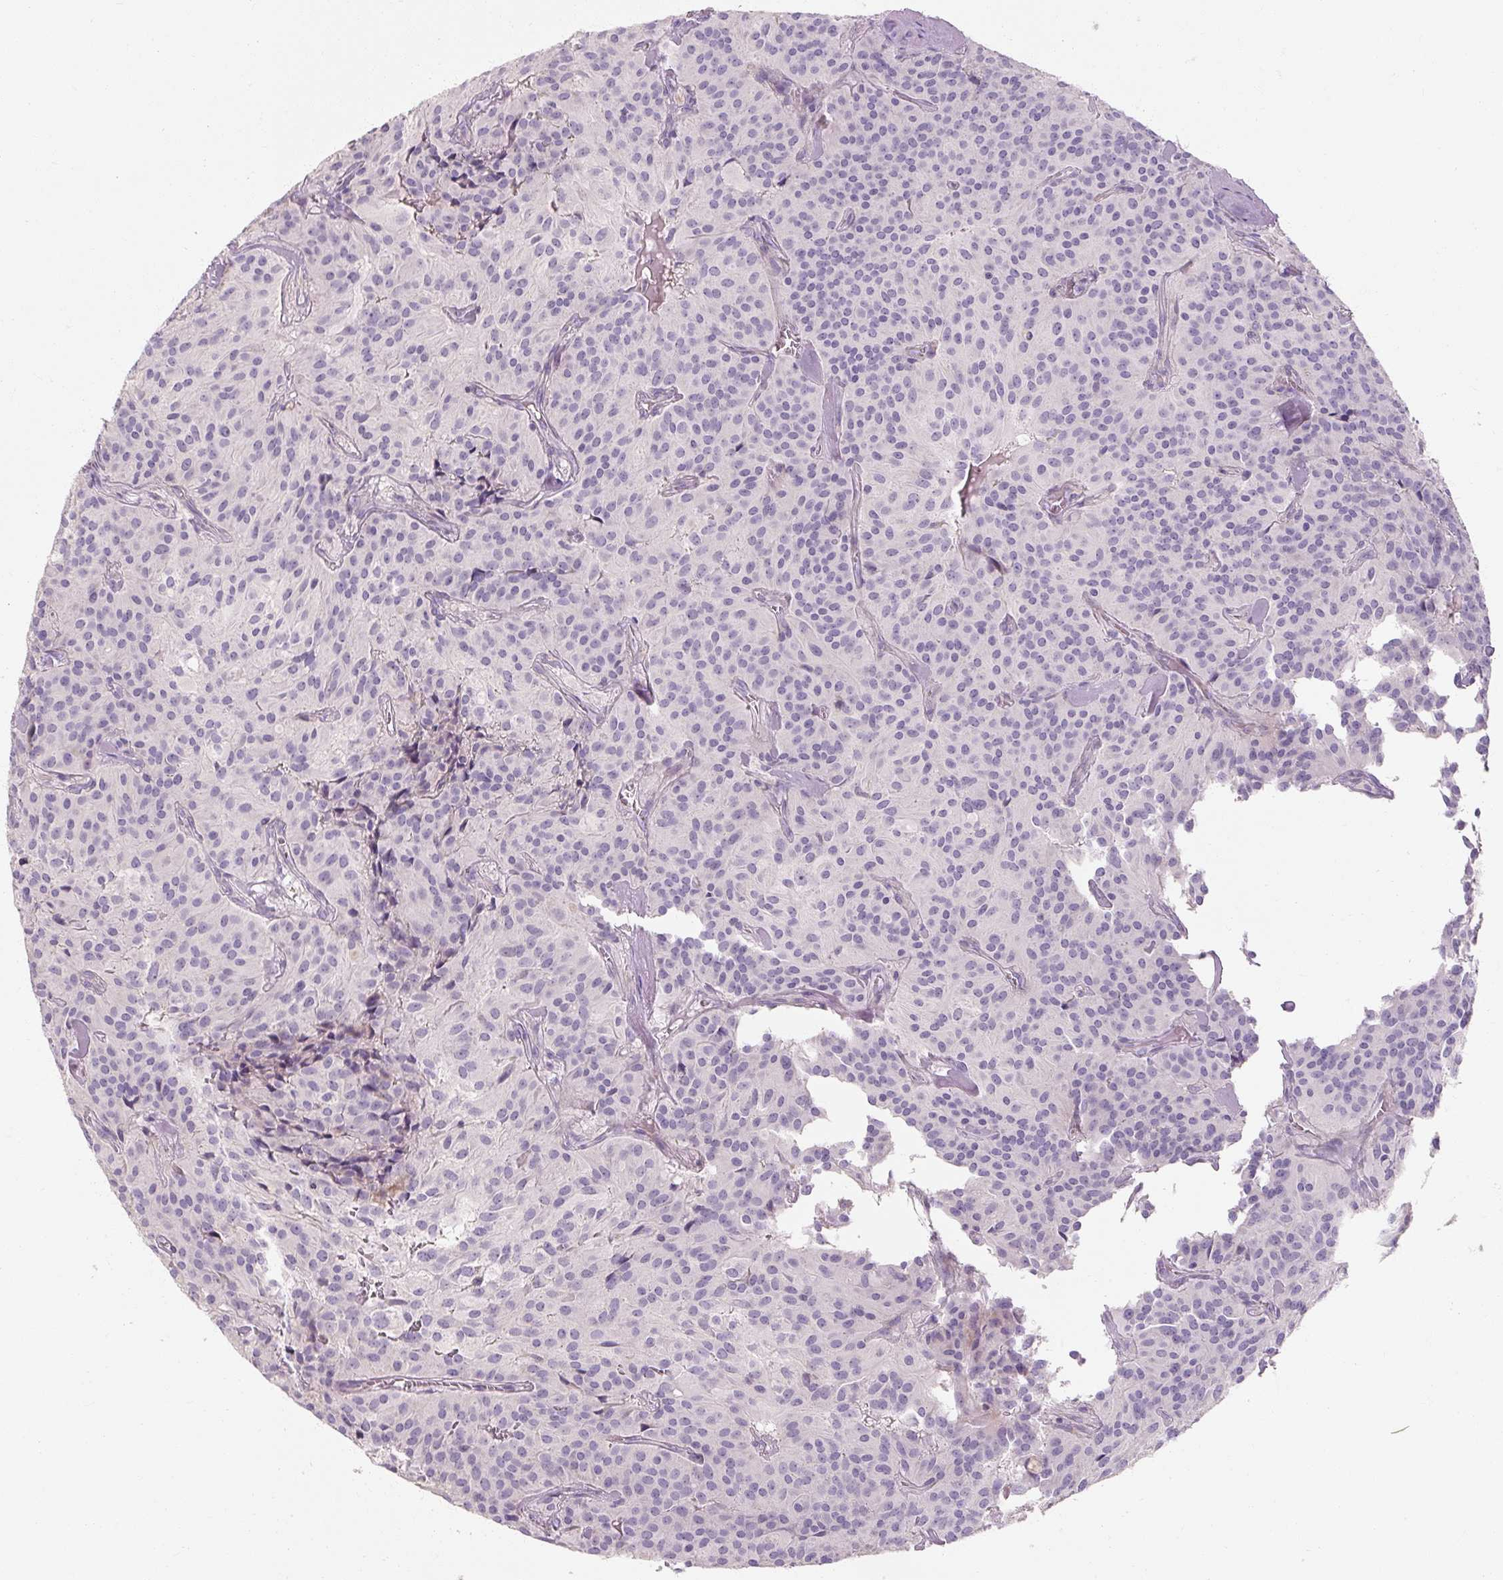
{"staining": {"intensity": "negative", "quantity": "none", "location": "none"}, "tissue": "glioma", "cell_type": "Tumor cells", "image_type": "cancer", "snomed": [{"axis": "morphology", "description": "Glioma, malignant, Low grade"}, {"axis": "topography", "description": "Brain"}], "caption": "A photomicrograph of human malignant glioma (low-grade) is negative for staining in tumor cells.", "gene": "NFE2L3", "patient": {"sex": "male", "age": 42}}